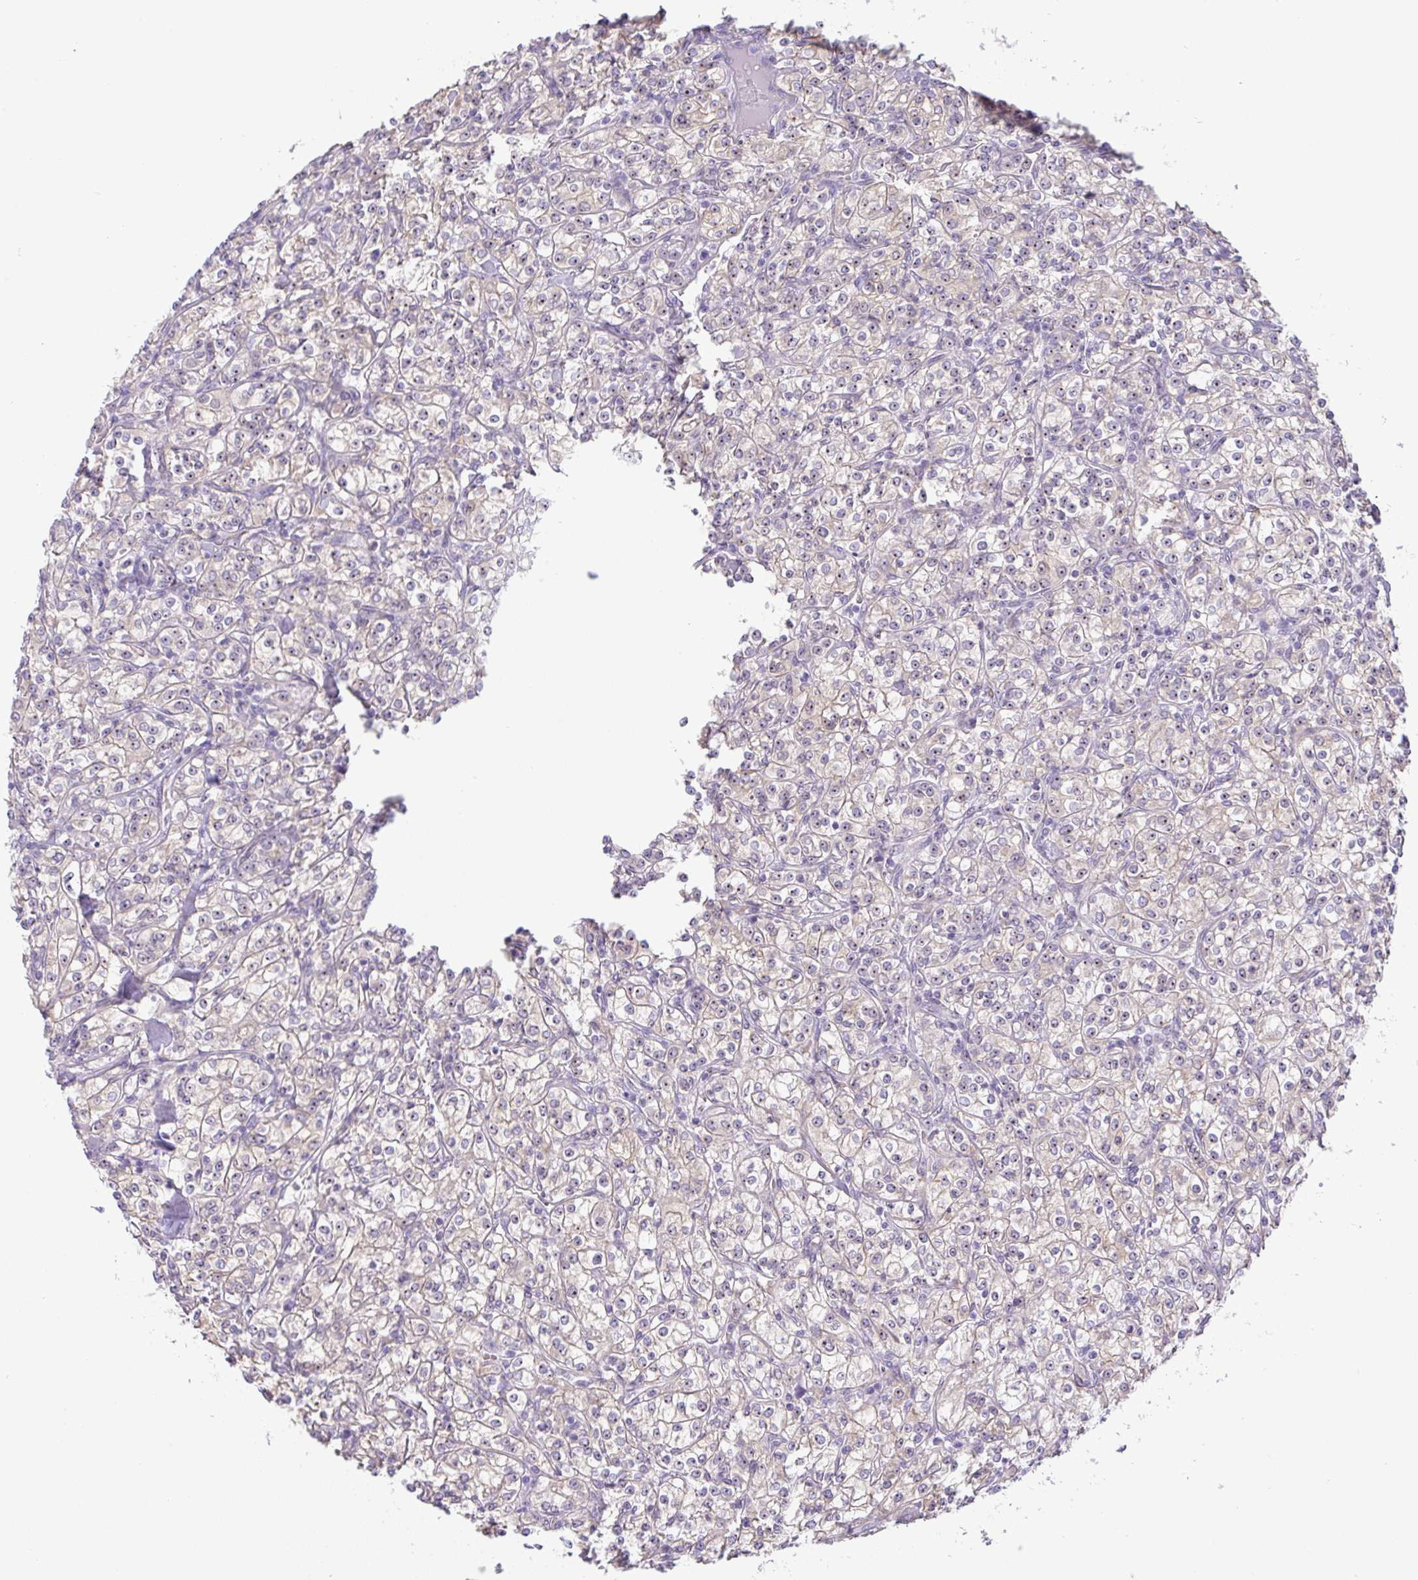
{"staining": {"intensity": "weak", "quantity": "25%-75%", "location": "cytoplasmic/membranous,nuclear"}, "tissue": "renal cancer", "cell_type": "Tumor cells", "image_type": "cancer", "snomed": [{"axis": "morphology", "description": "Adenocarcinoma, NOS"}, {"axis": "topography", "description": "Kidney"}], "caption": "A high-resolution micrograph shows immunohistochemistry staining of adenocarcinoma (renal), which shows weak cytoplasmic/membranous and nuclear expression in about 25%-75% of tumor cells. The staining was performed using DAB (3,3'-diaminobenzidine) to visualize the protein expression in brown, while the nuclei were stained in blue with hematoxylin (Magnification: 20x).", "gene": "MXRA8", "patient": {"sex": "male", "age": 77}}